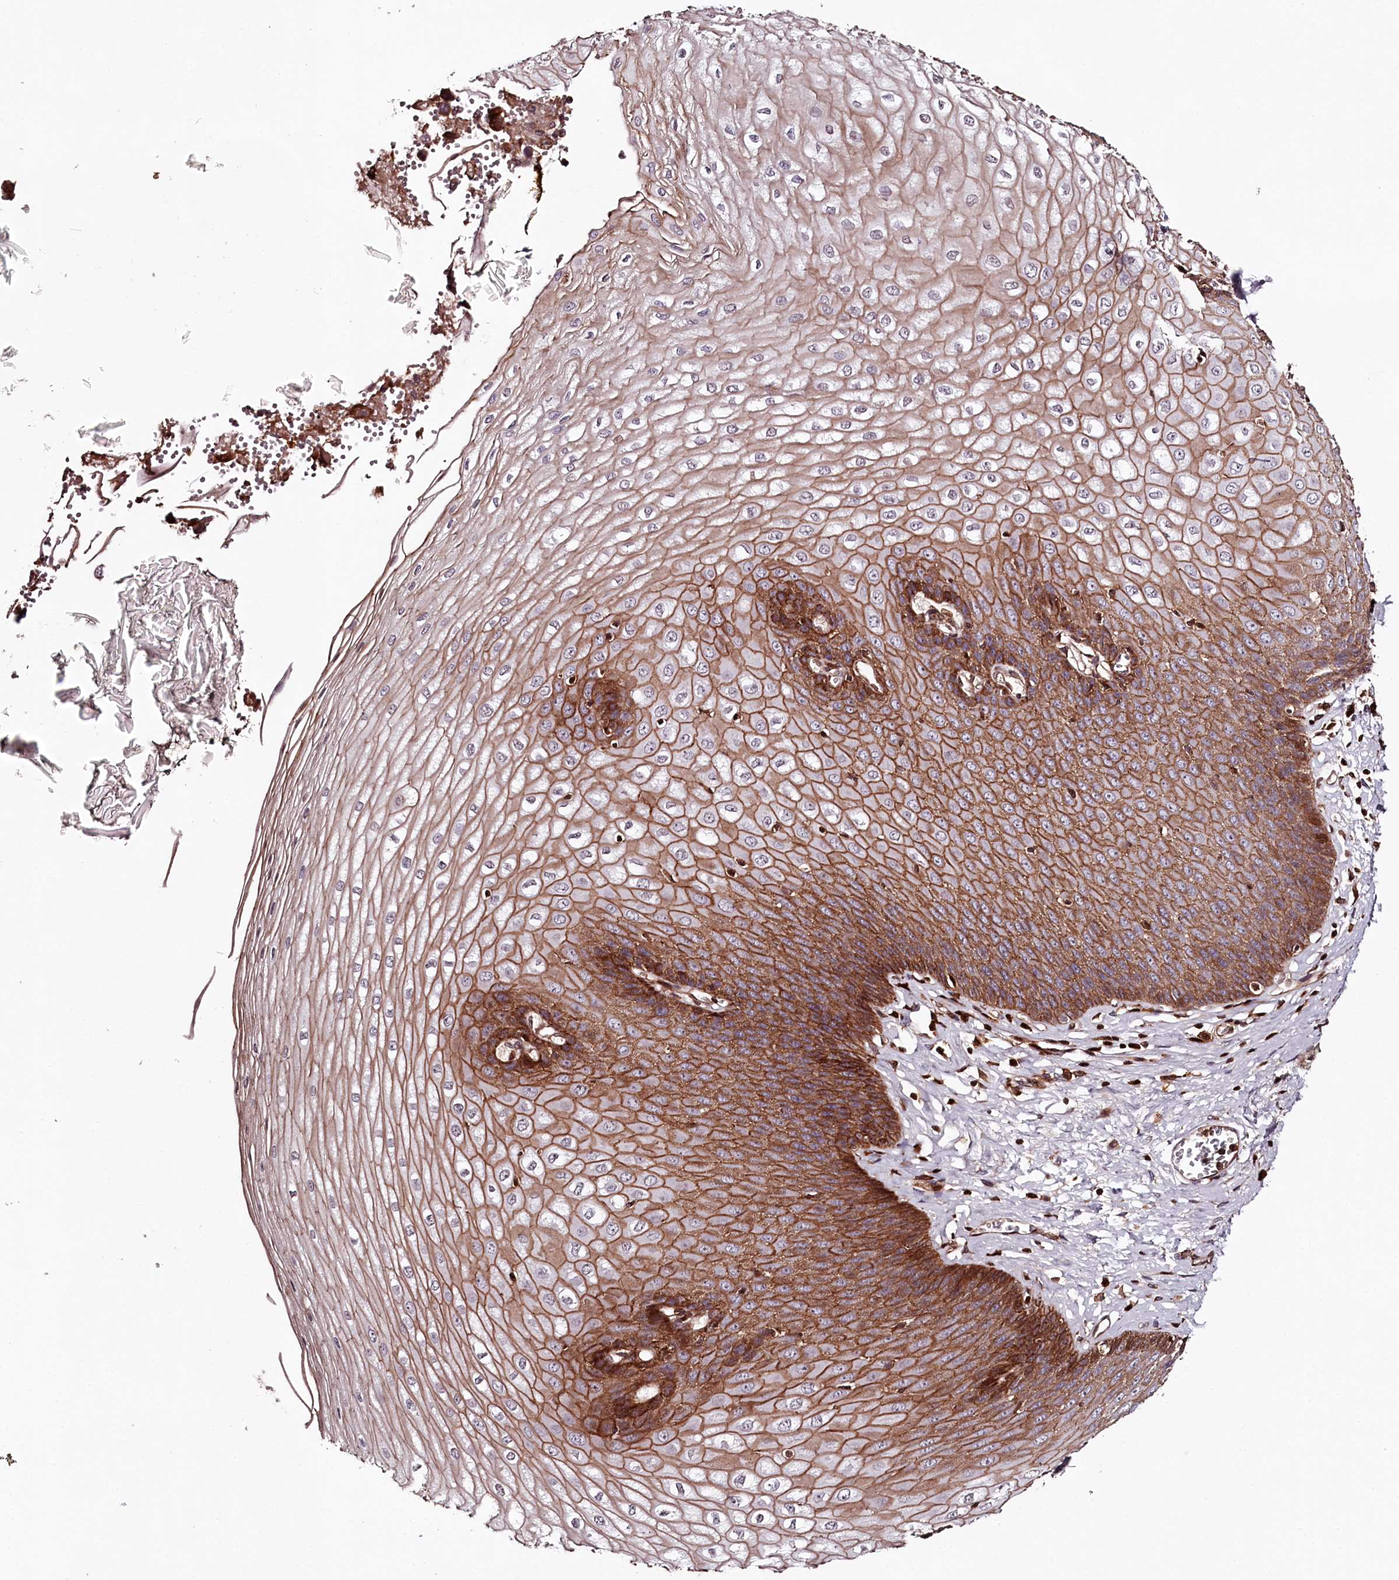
{"staining": {"intensity": "strong", "quantity": ">75%", "location": "cytoplasmic/membranous"}, "tissue": "esophagus", "cell_type": "Squamous epithelial cells", "image_type": "normal", "snomed": [{"axis": "morphology", "description": "Normal tissue, NOS"}, {"axis": "topography", "description": "Esophagus"}], "caption": "Squamous epithelial cells exhibit high levels of strong cytoplasmic/membranous expression in approximately >75% of cells in benign esophagus. (Stains: DAB in brown, nuclei in blue, Microscopy: brightfield microscopy at high magnification).", "gene": "KIF14", "patient": {"sex": "male", "age": 60}}